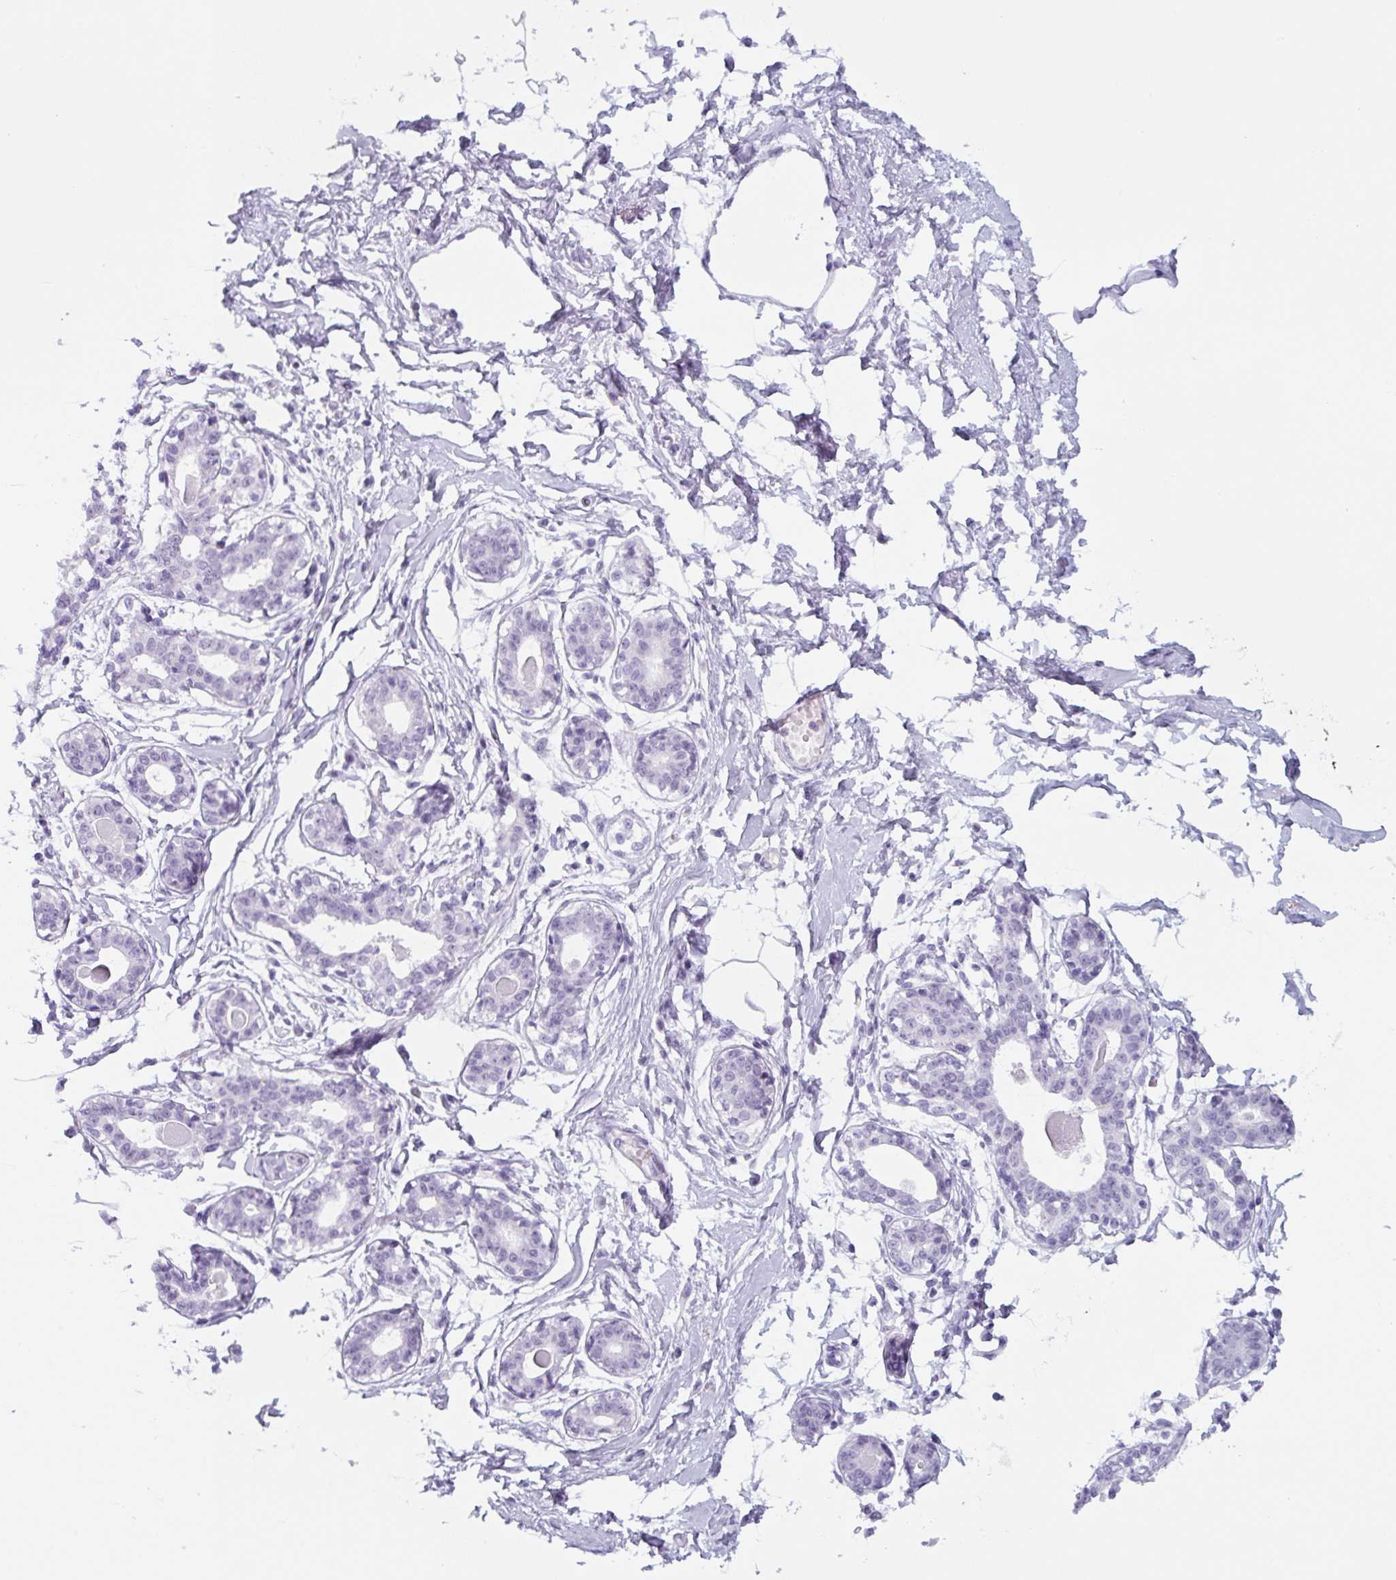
{"staining": {"intensity": "negative", "quantity": "none", "location": "none"}, "tissue": "breast", "cell_type": "Adipocytes", "image_type": "normal", "snomed": [{"axis": "morphology", "description": "Normal tissue, NOS"}, {"axis": "topography", "description": "Breast"}], "caption": "This micrograph is of normal breast stained with immunohistochemistry to label a protein in brown with the nuclei are counter-stained blue. There is no expression in adipocytes.", "gene": "TNFRSF8", "patient": {"sex": "female", "age": 45}}